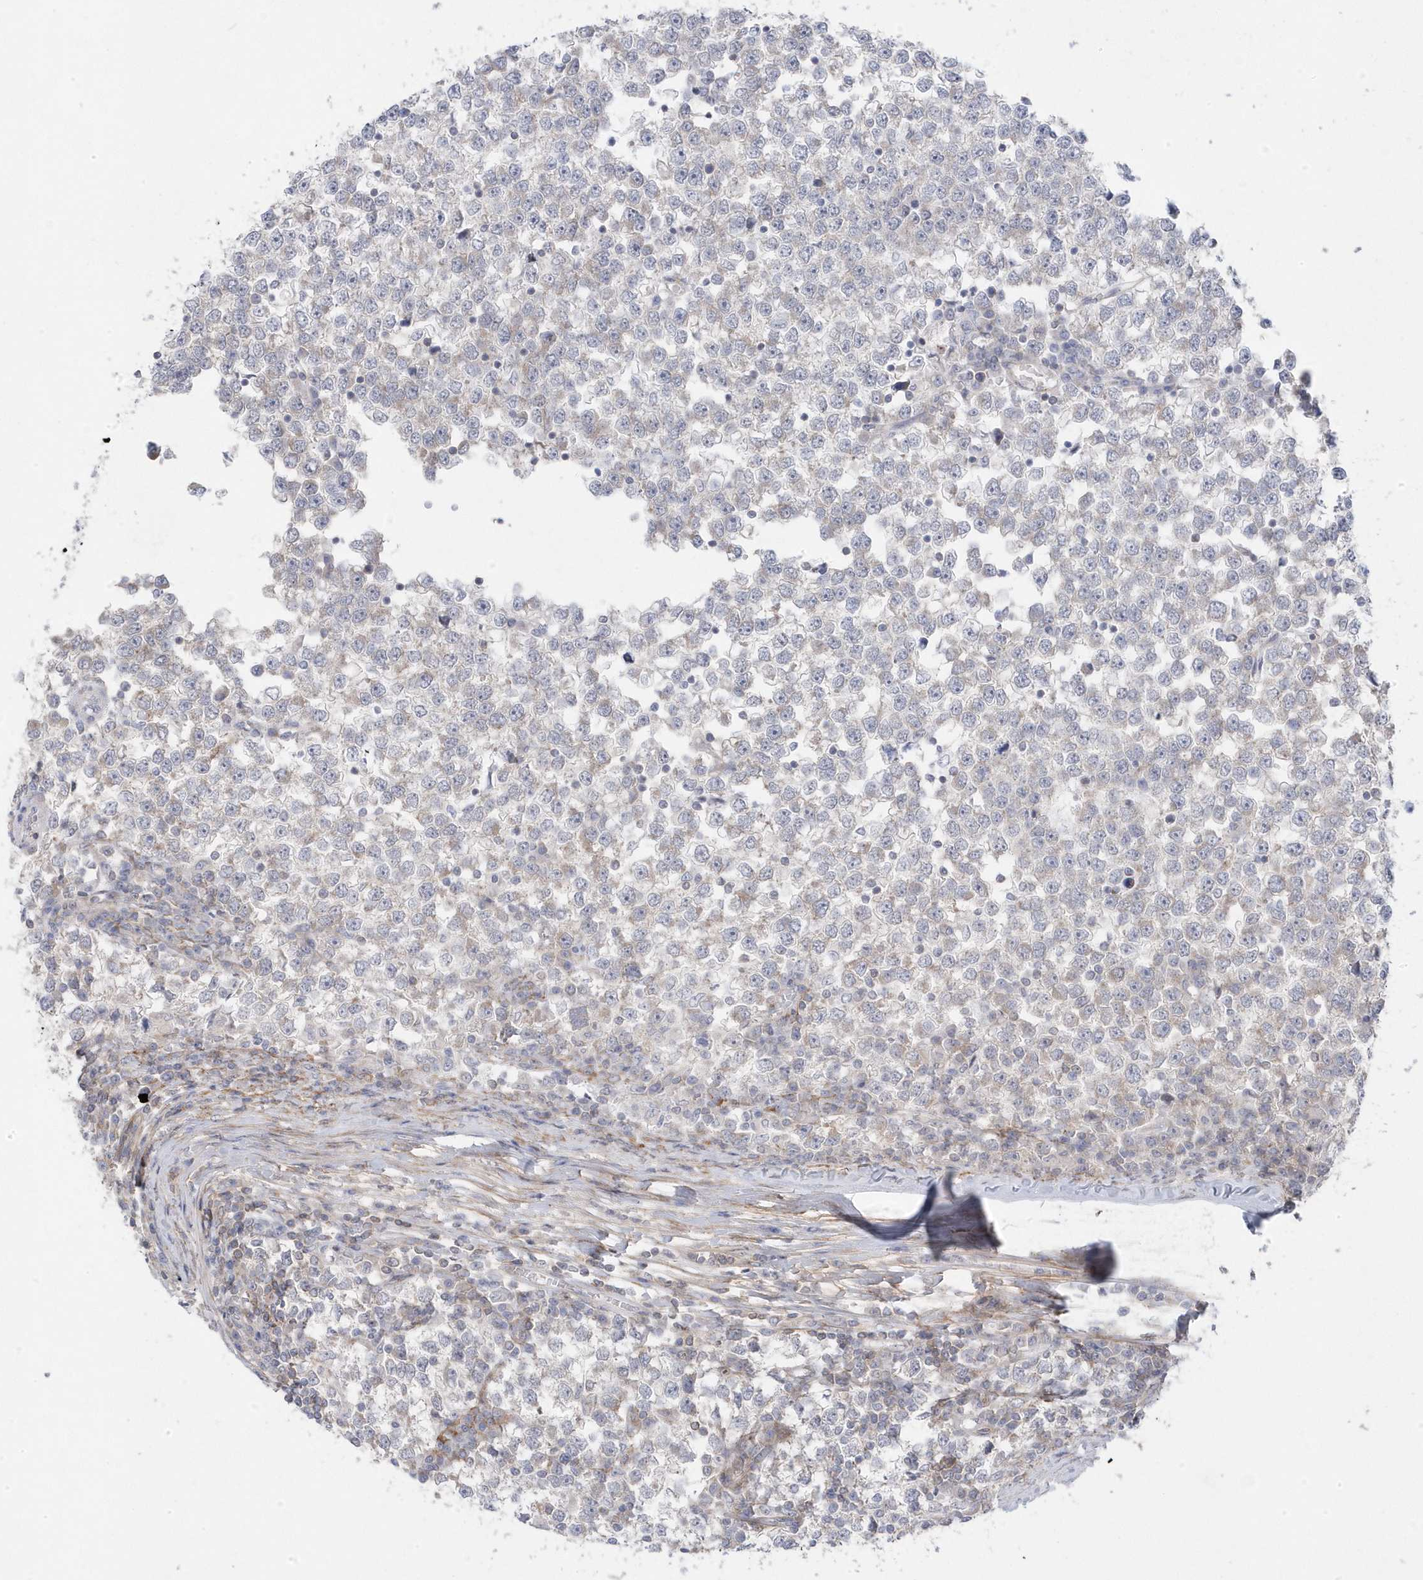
{"staining": {"intensity": "negative", "quantity": "none", "location": "none"}, "tissue": "testis cancer", "cell_type": "Tumor cells", "image_type": "cancer", "snomed": [{"axis": "morphology", "description": "Seminoma, NOS"}, {"axis": "topography", "description": "Testis"}], "caption": "IHC photomicrograph of neoplastic tissue: human testis seminoma stained with DAB (3,3'-diaminobenzidine) exhibits no significant protein positivity in tumor cells.", "gene": "ANAPC1", "patient": {"sex": "male", "age": 65}}